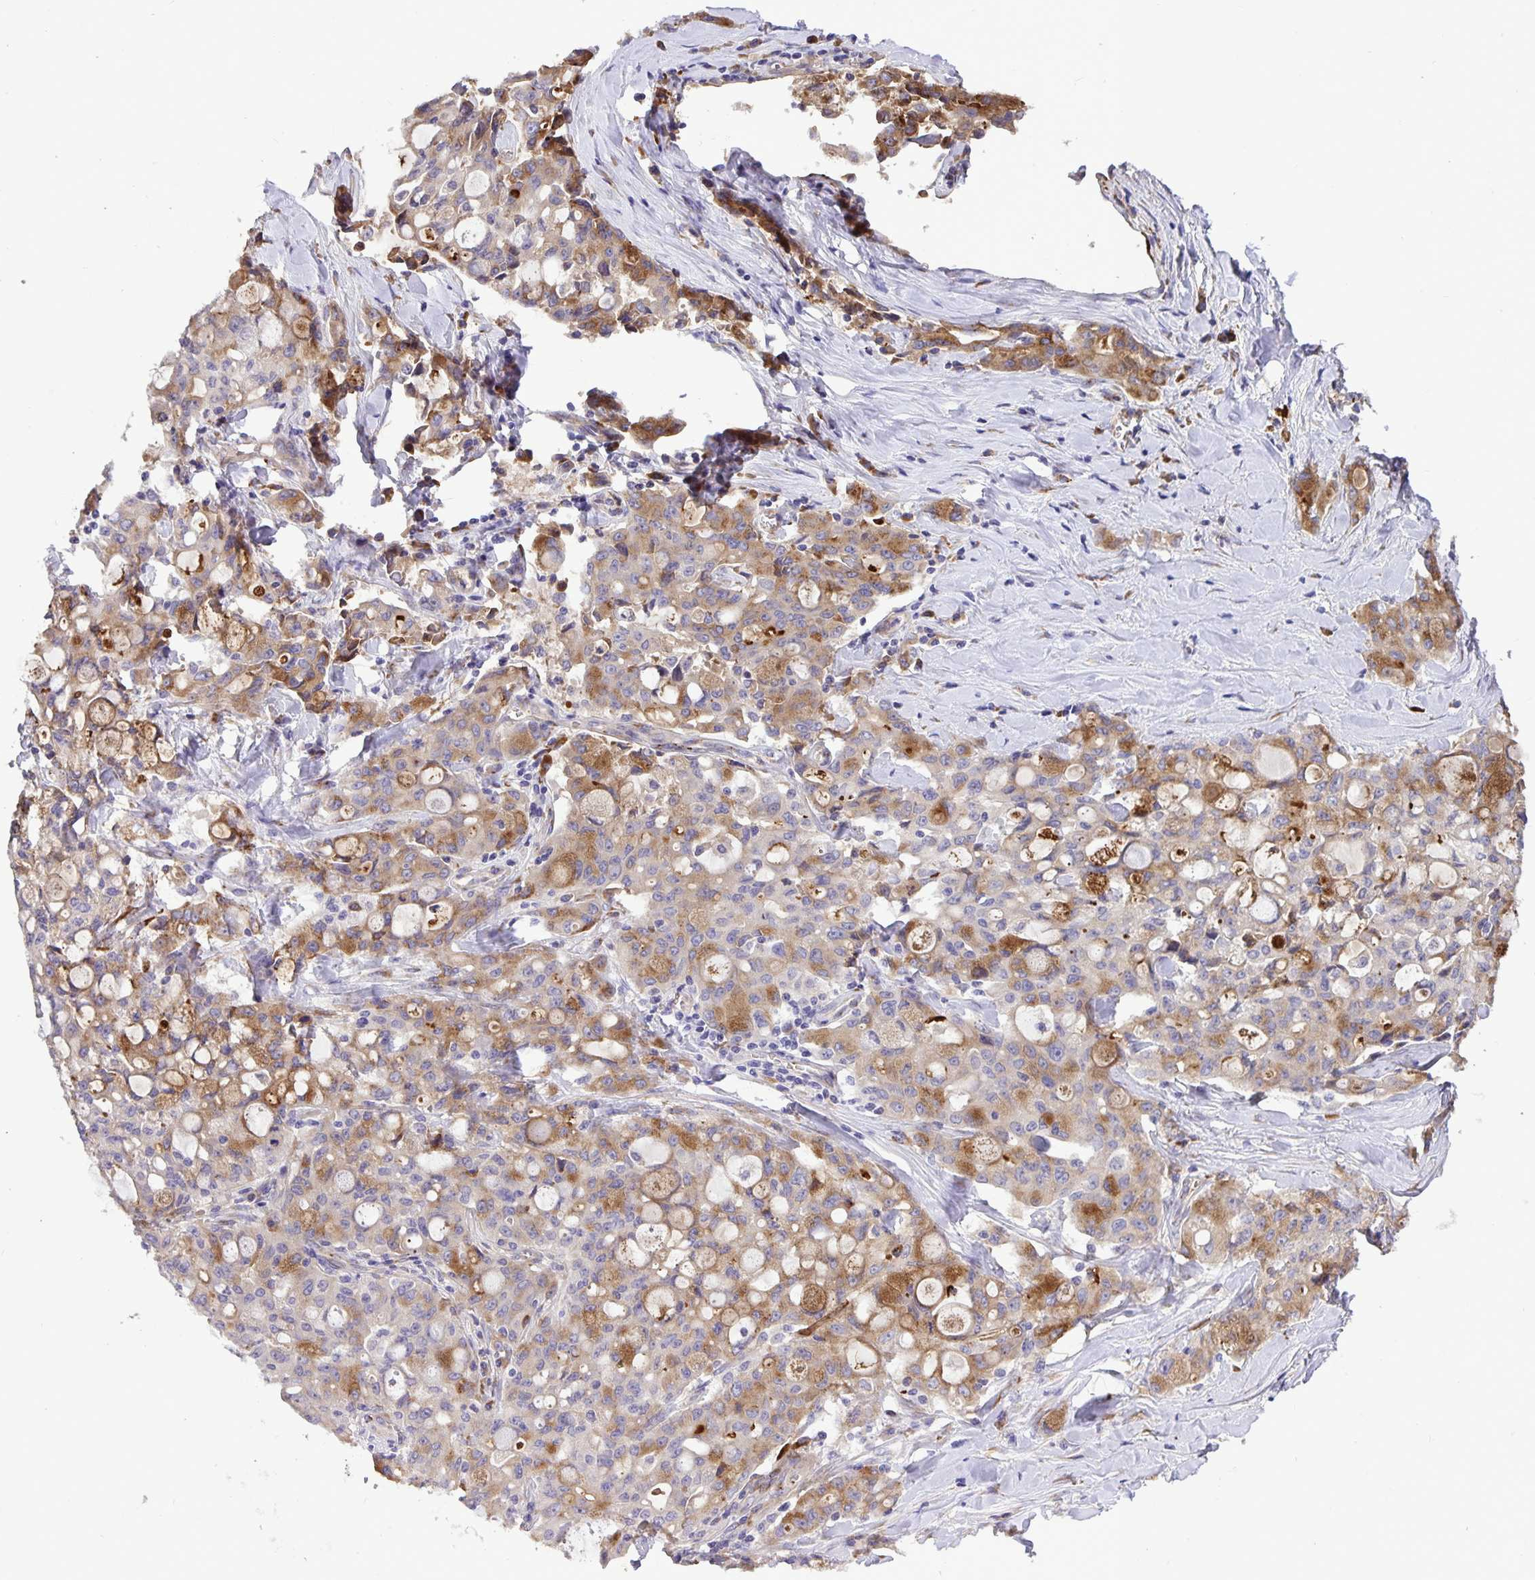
{"staining": {"intensity": "moderate", "quantity": "25%-75%", "location": "cytoplasmic/membranous"}, "tissue": "lung cancer", "cell_type": "Tumor cells", "image_type": "cancer", "snomed": [{"axis": "morphology", "description": "Adenocarcinoma, NOS"}, {"axis": "topography", "description": "Lung"}], "caption": "Brown immunohistochemical staining in lung cancer demonstrates moderate cytoplasmic/membranous expression in about 25%-75% of tumor cells.", "gene": "EML6", "patient": {"sex": "female", "age": 44}}